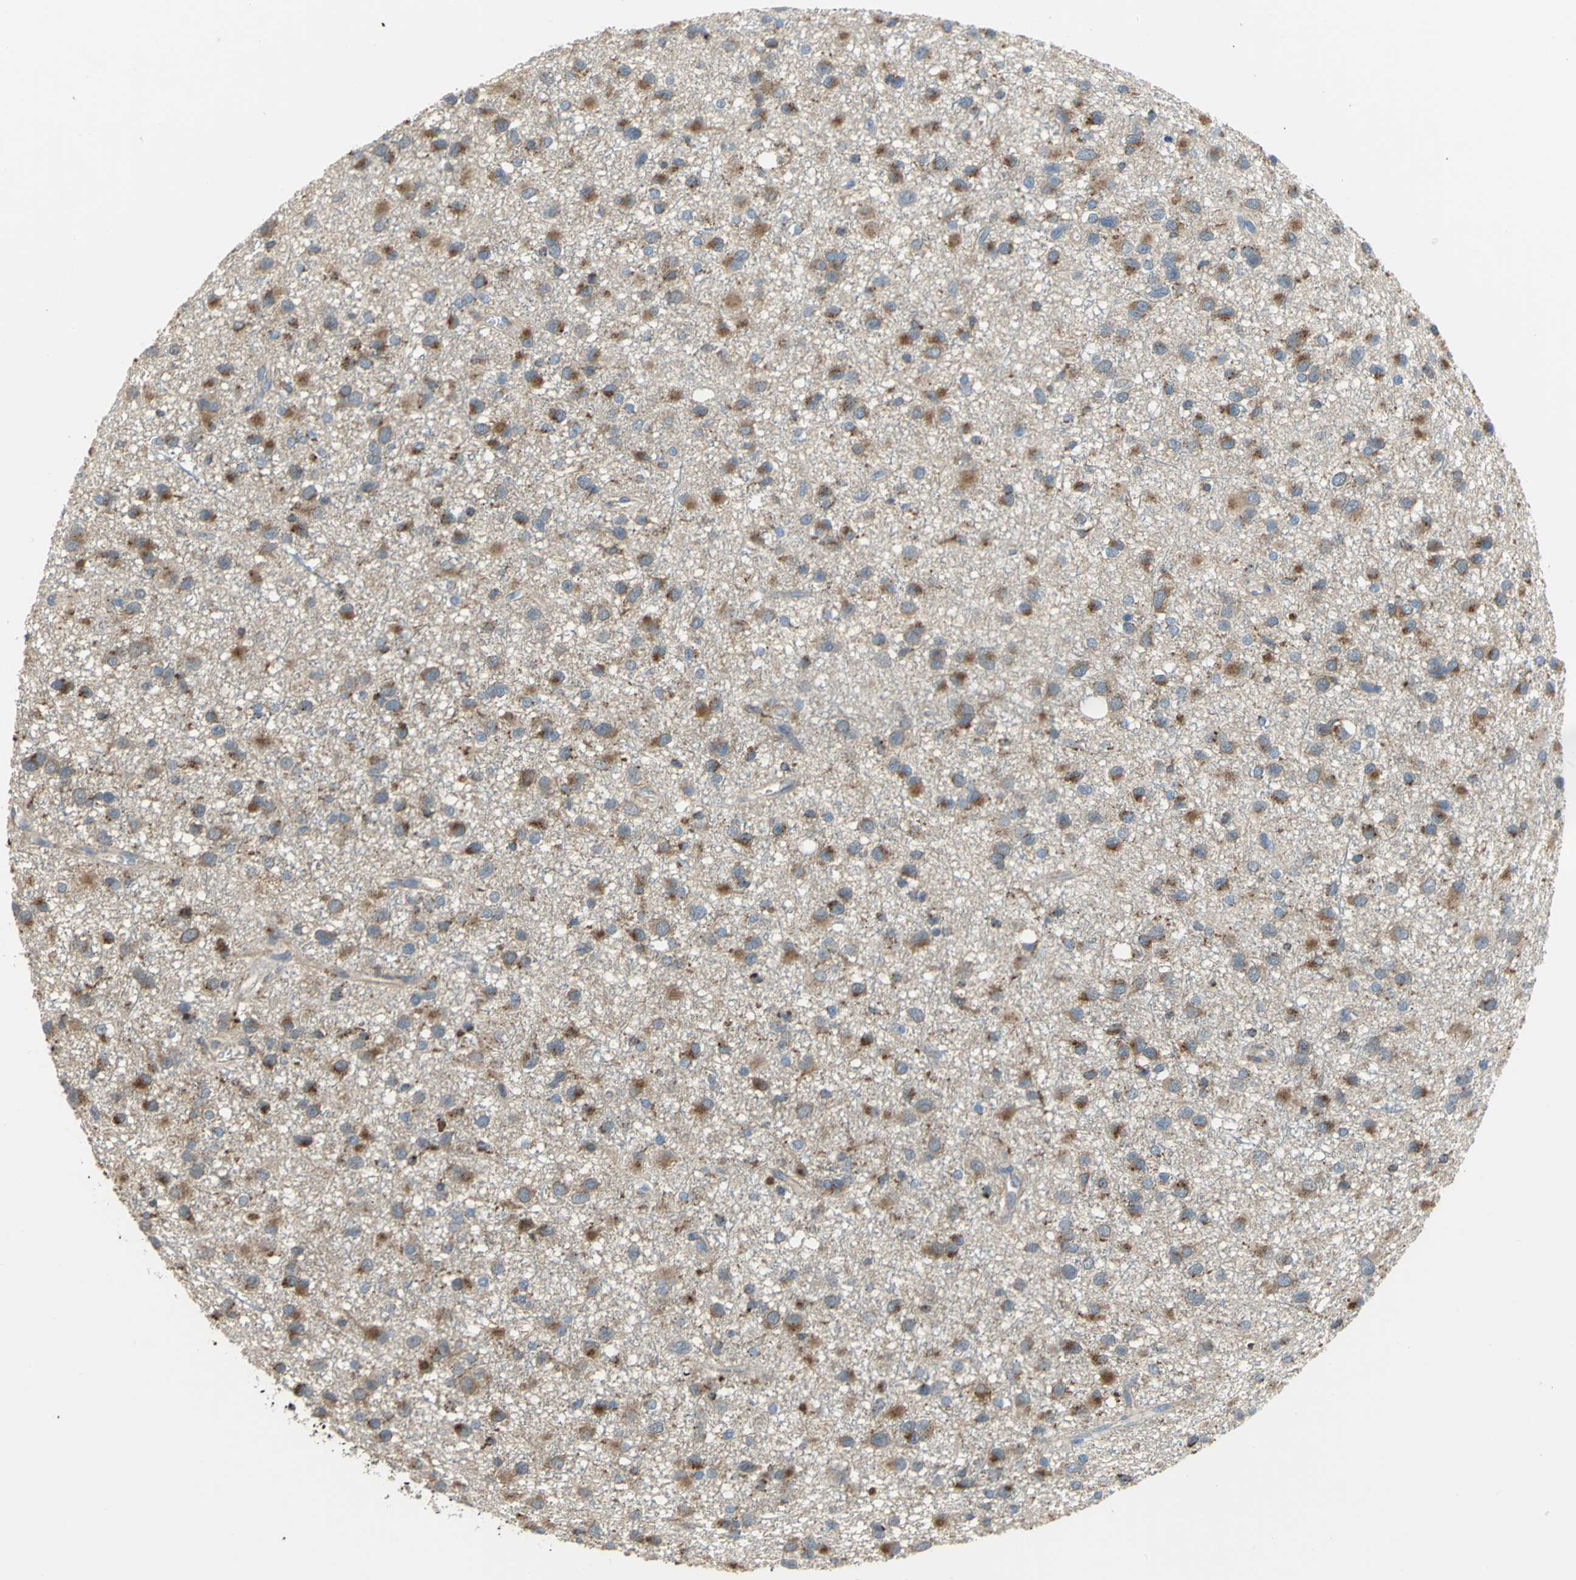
{"staining": {"intensity": "weak", "quantity": "25%-75%", "location": "cytoplasmic/membranous"}, "tissue": "glioma", "cell_type": "Tumor cells", "image_type": "cancer", "snomed": [{"axis": "morphology", "description": "Glioma, malignant, Low grade"}, {"axis": "topography", "description": "Brain"}], "caption": "Immunohistochemical staining of human glioma demonstrates low levels of weak cytoplasmic/membranous expression in about 25%-75% of tumor cells.", "gene": "DIAPH2", "patient": {"sex": "male", "age": 42}}